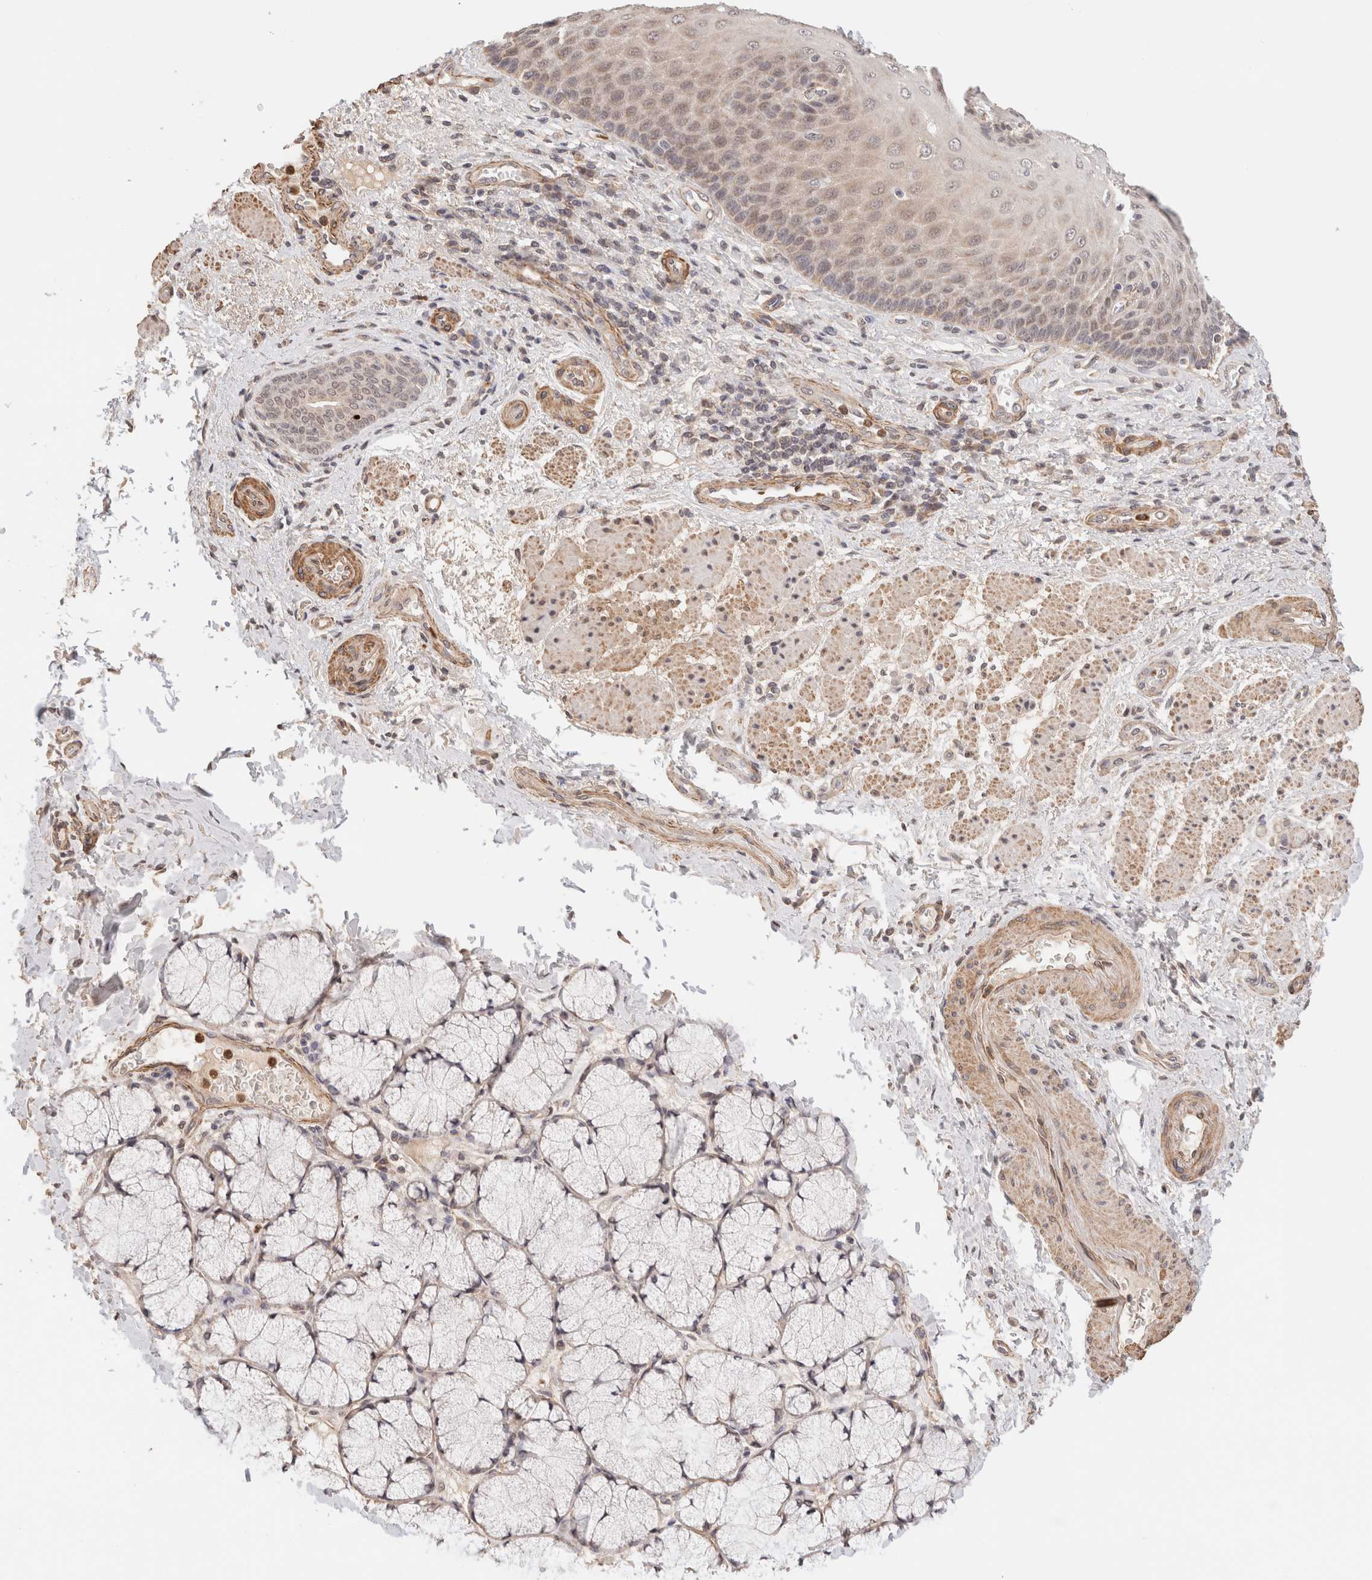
{"staining": {"intensity": "moderate", "quantity": ">75%", "location": "cytoplasmic/membranous,nuclear"}, "tissue": "esophagus", "cell_type": "Squamous epithelial cells", "image_type": "normal", "snomed": [{"axis": "morphology", "description": "Normal tissue, NOS"}, {"axis": "topography", "description": "Esophagus"}], "caption": "Immunohistochemistry (IHC) (DAB) staining of normal human esophagus exhibits moderate cytoplasmic/membranous,nuclear protein positivity in about >75% of squamous epithelial cells. The staining is performed using DAB brown chromogen to label protein expression. The nuclei are counter-stained blue using hematoxylin.", "gene": "BRPF3", "patient": {"sex": "male", "age": 54}}